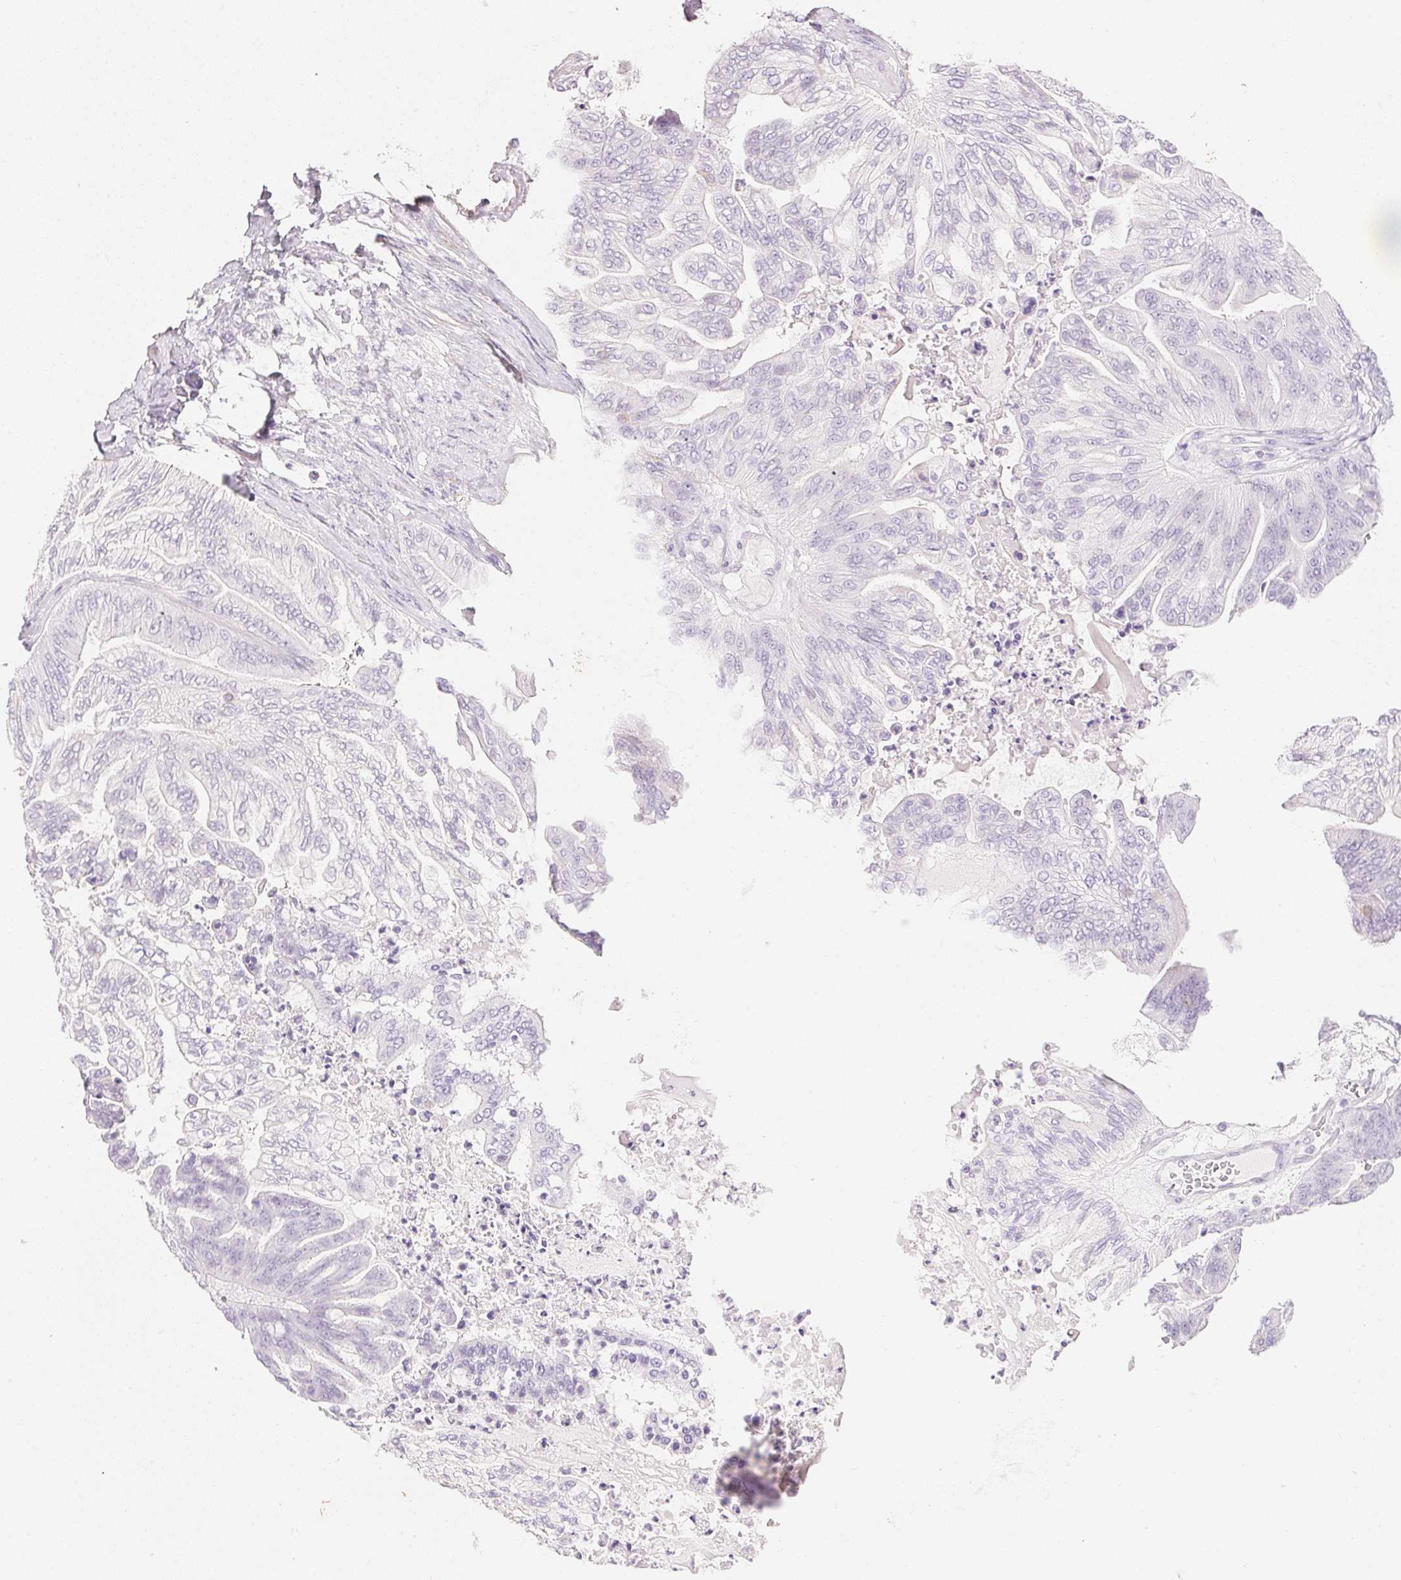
{"staining": {"intensity": "negative", "quantity": "none", "location": "none"}, "tissue": "ovarian cancer", "cell_type": "Tumor cells", "image_type": "cancer", "snomed": [{"axis": "morphology", "description": "Cystadenocarcinoma, mucinous, NOS"}, {"axis": "topography", "description": "Ovary"}], "caption": "Ovarian cancer stained for a protein using immunohistochemistry (IHC) shows no expression tumor cells.", "gene": "KCNE2", "patient": {"sex": "female", "age": 67}}